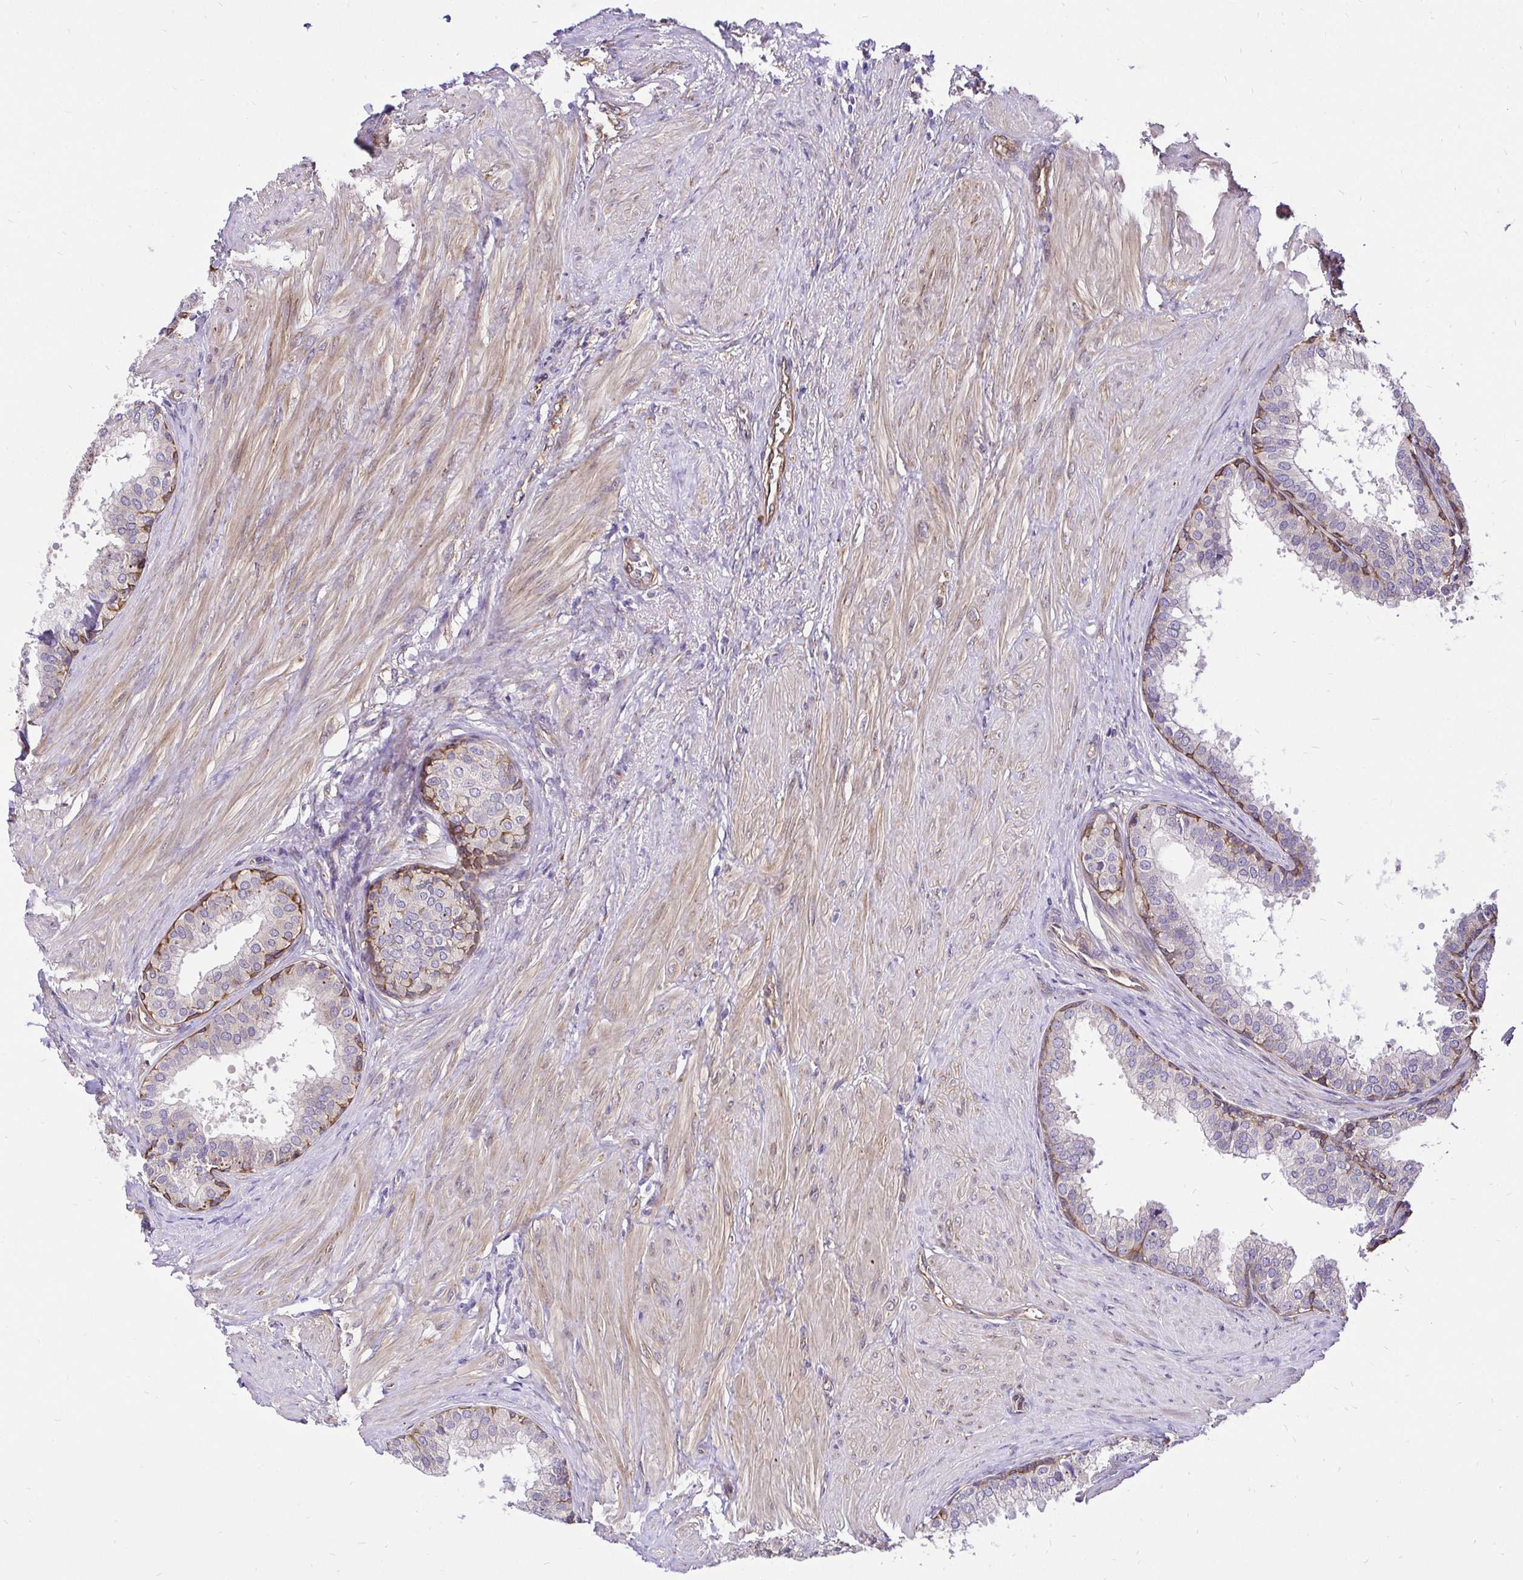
{"staining": {"intensity": "moderate", "quantity": "<25%", "location": "cytoplasmic/membranous"}, "tissue": "prostate", "cell_type": "Glandular cells", "image_type": "normal", "snomed": [{"axis": "morphology", "description": "Normal tissue, NOS"}, {"axis": "topography", "description": "Prostate"}, {"axis": "topography", "description": "Peripheral nerve tissue"}], "caption": "A histopathology image showing moderate cytoplasmic/membranous positivity in about <25% of glandular cells in normal prostate, as visualized by brown immunohistochemical staining.", "gene": "CCDC122", "patient": {"sex": "male", "age": 55}}